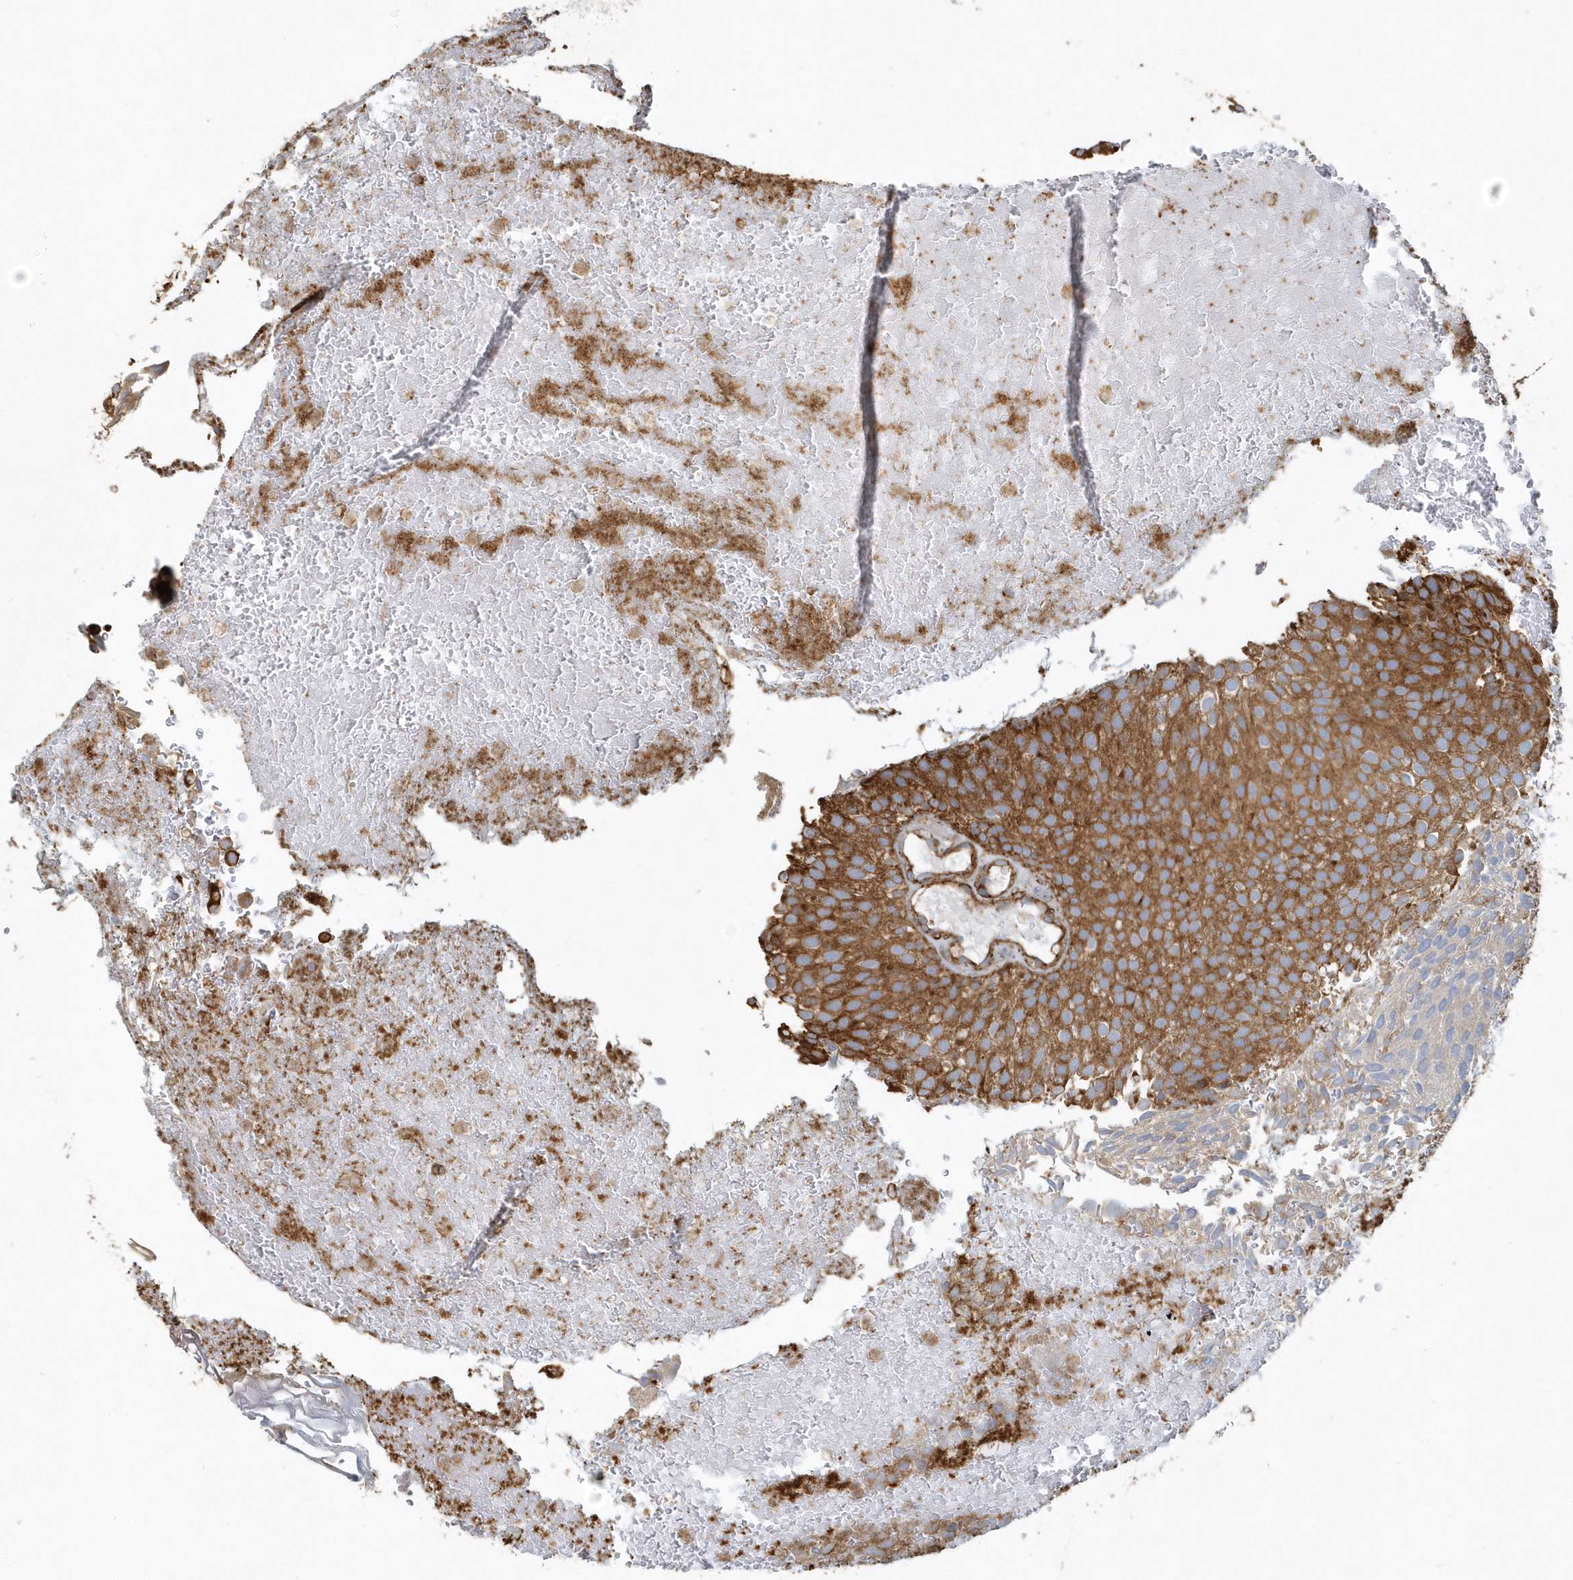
{"staining": {"intensity": "strong", "quantity": ">75%", "location": "cytoplasmic/membranous"}, "tissue": "urothelial cancer", "cell_type": "Tumor cells", "image_type": "cancer", "snomed": [{"axis": "morphology", "description": "Urothelial carcinoma, Low grade"}, {"axis": "topography", "description": "Urinary bladder"}], "caption": "Low-grade urothelial carcinoma stained for a protein (brown) demonstrates strong cytoplasmic/membranous positive staining in about >75% of tumor cells.", "gene": "MMUT", "patient": {"sex": "male", "age": 78}}